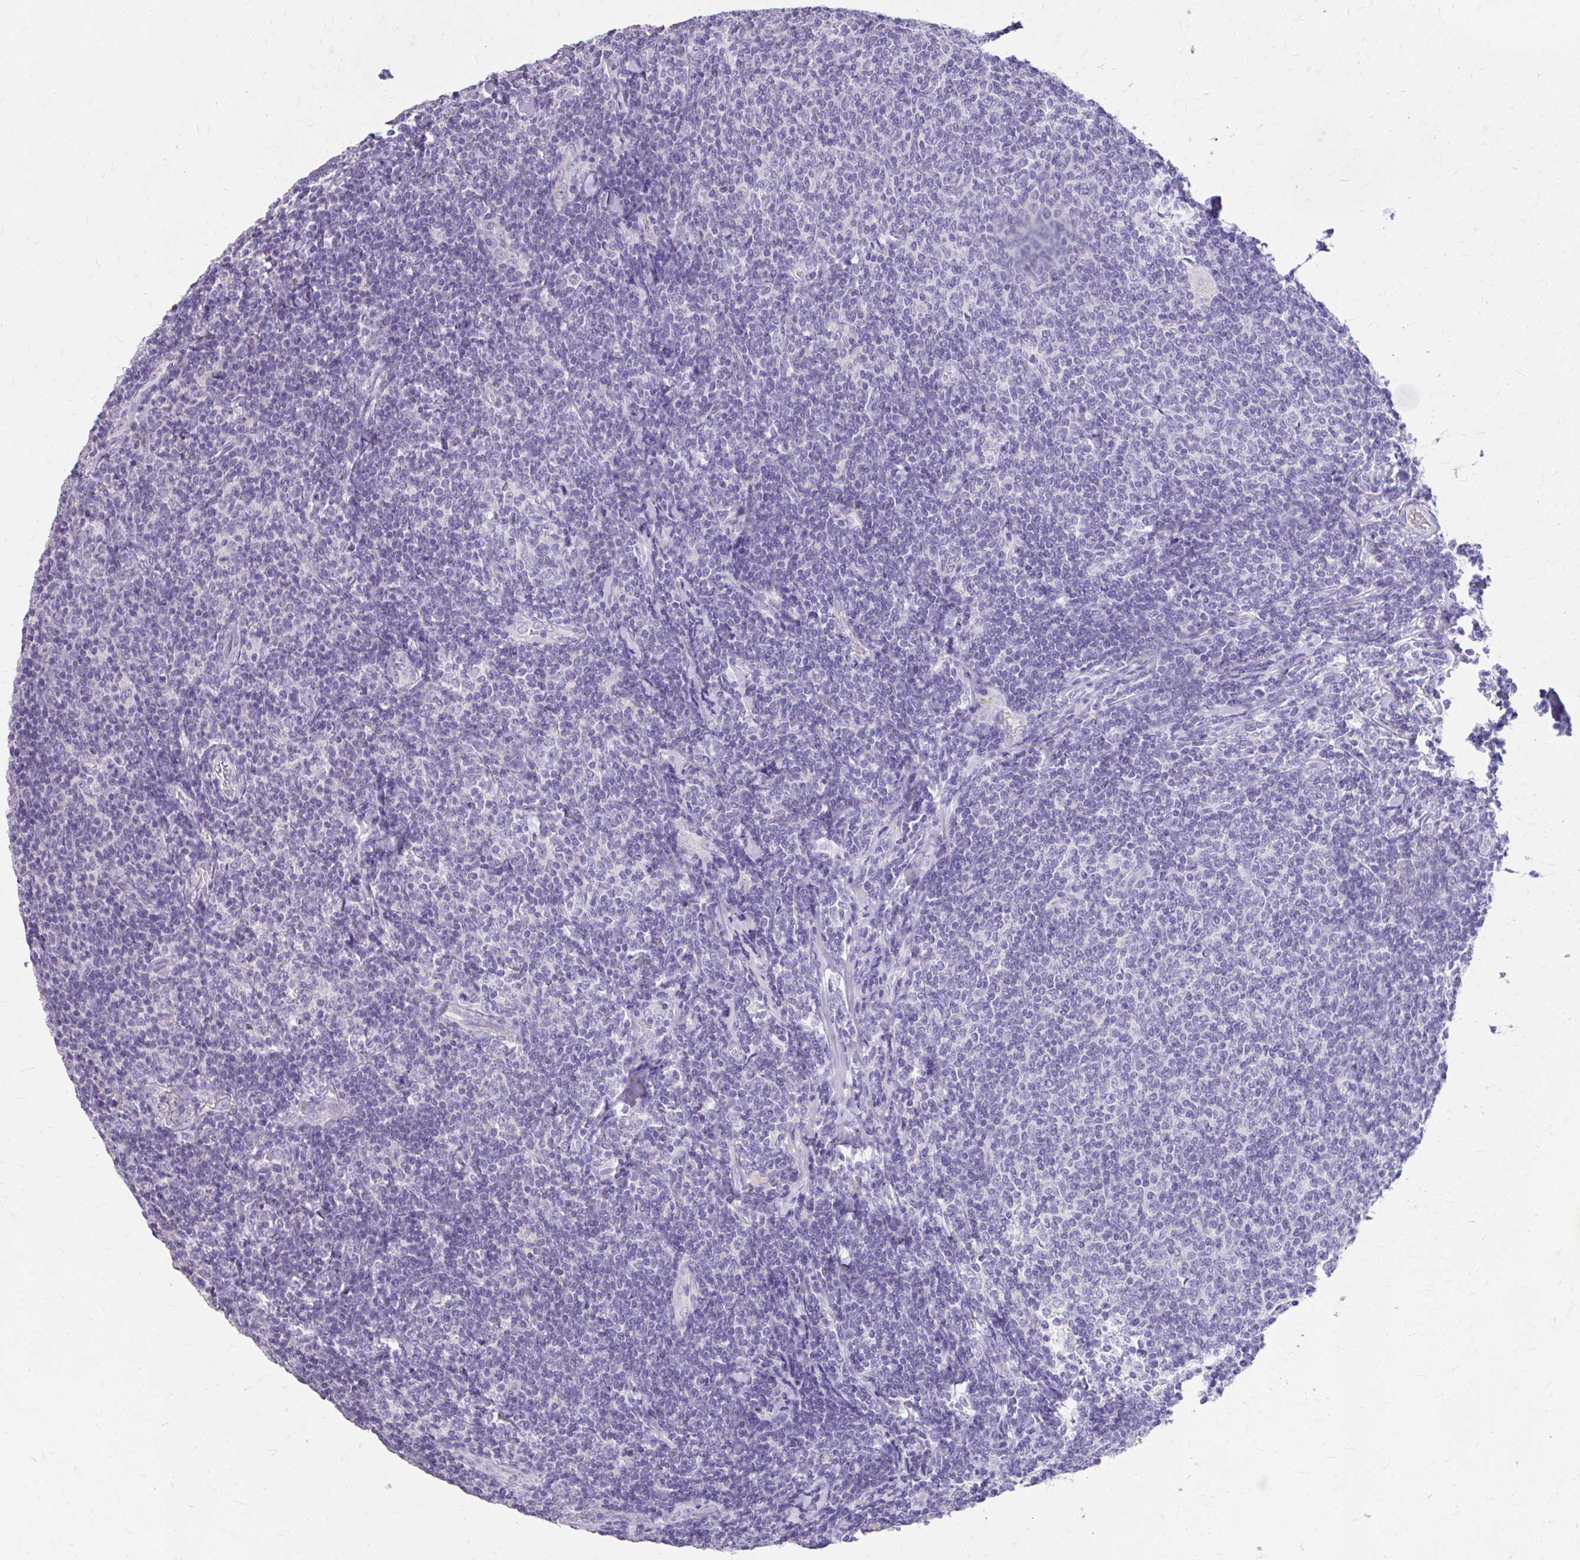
{"staining": {"intensity": "negative", "quantity": "none", "location": "none"}, "tissue": "lymphoma", "cell_type": "Tumor cells", "image_type": "cancer", "snomed": [{"axis": "morphology", "description": "Malignant lymphoma, non-Hodgkin's type, Low grade"}, {"axis": "topography", "description": "Lymph node"}], "caption": "Immunohistochemical staining of lymphoma shows no significant expression in tumor cells.", "gene": "CFH", "patient": {"sex": "male", "age": 52}}